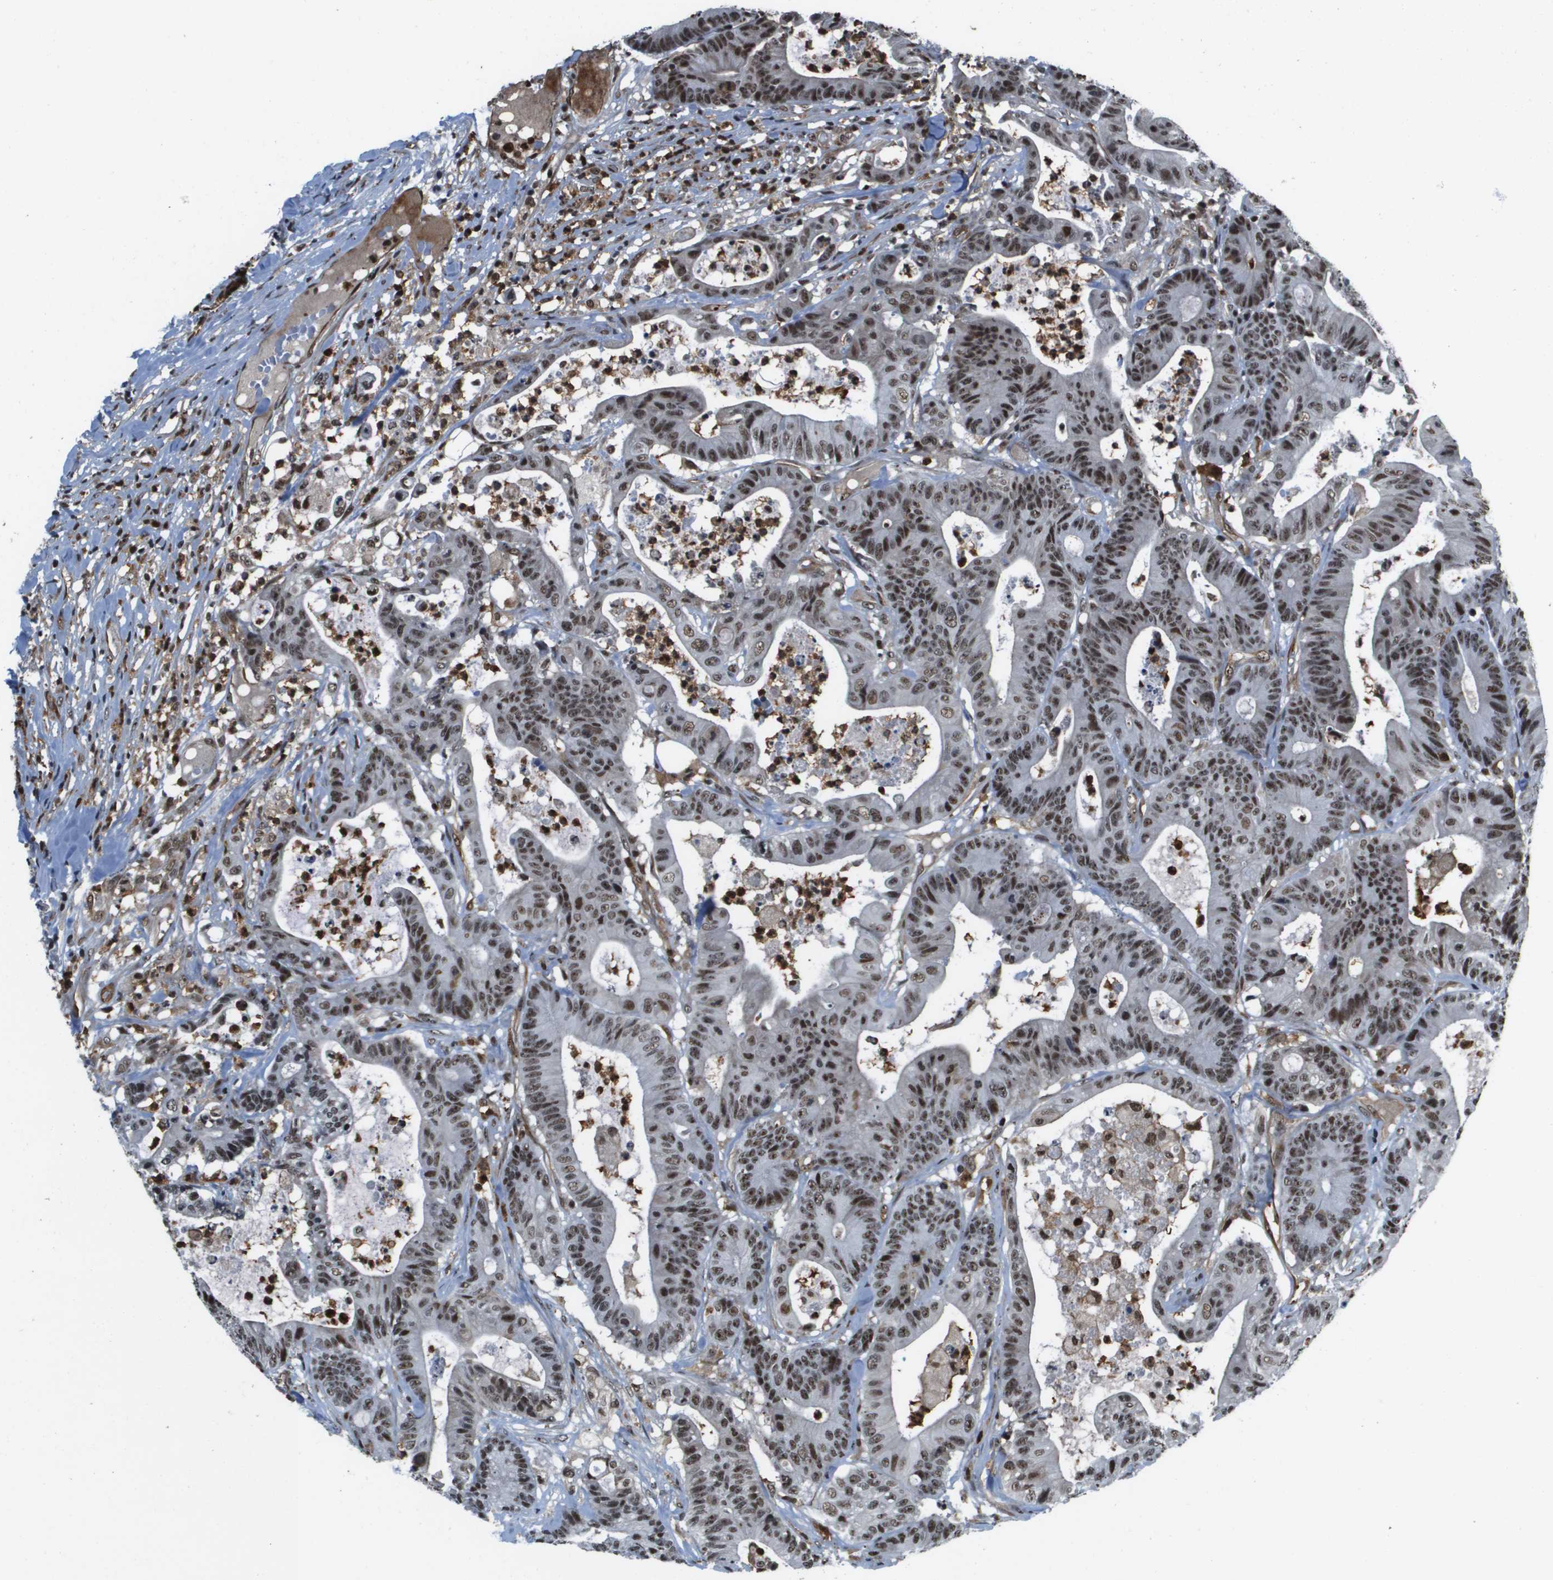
{"staining": {"intensity": "strong", "quantity": ">75%", "location": "nuclear"}, "tissue": "colorectal cancer", "cell_type": "Tumor cells", "image_type": "cancer", "snomed": [{"axis": "morphology", "description": "Adenocarcinoma, NOS"}, {"axis": "topography", "description": "Colon"}], "caption": "Immunohistochemical staining of human adenocarcinoma (colorectal) exhibits high levels of strong nuclear protein expression in about >75% of tumor cells.", "gene": "EP400", "patient": {"sex": "female", "age": 84}}